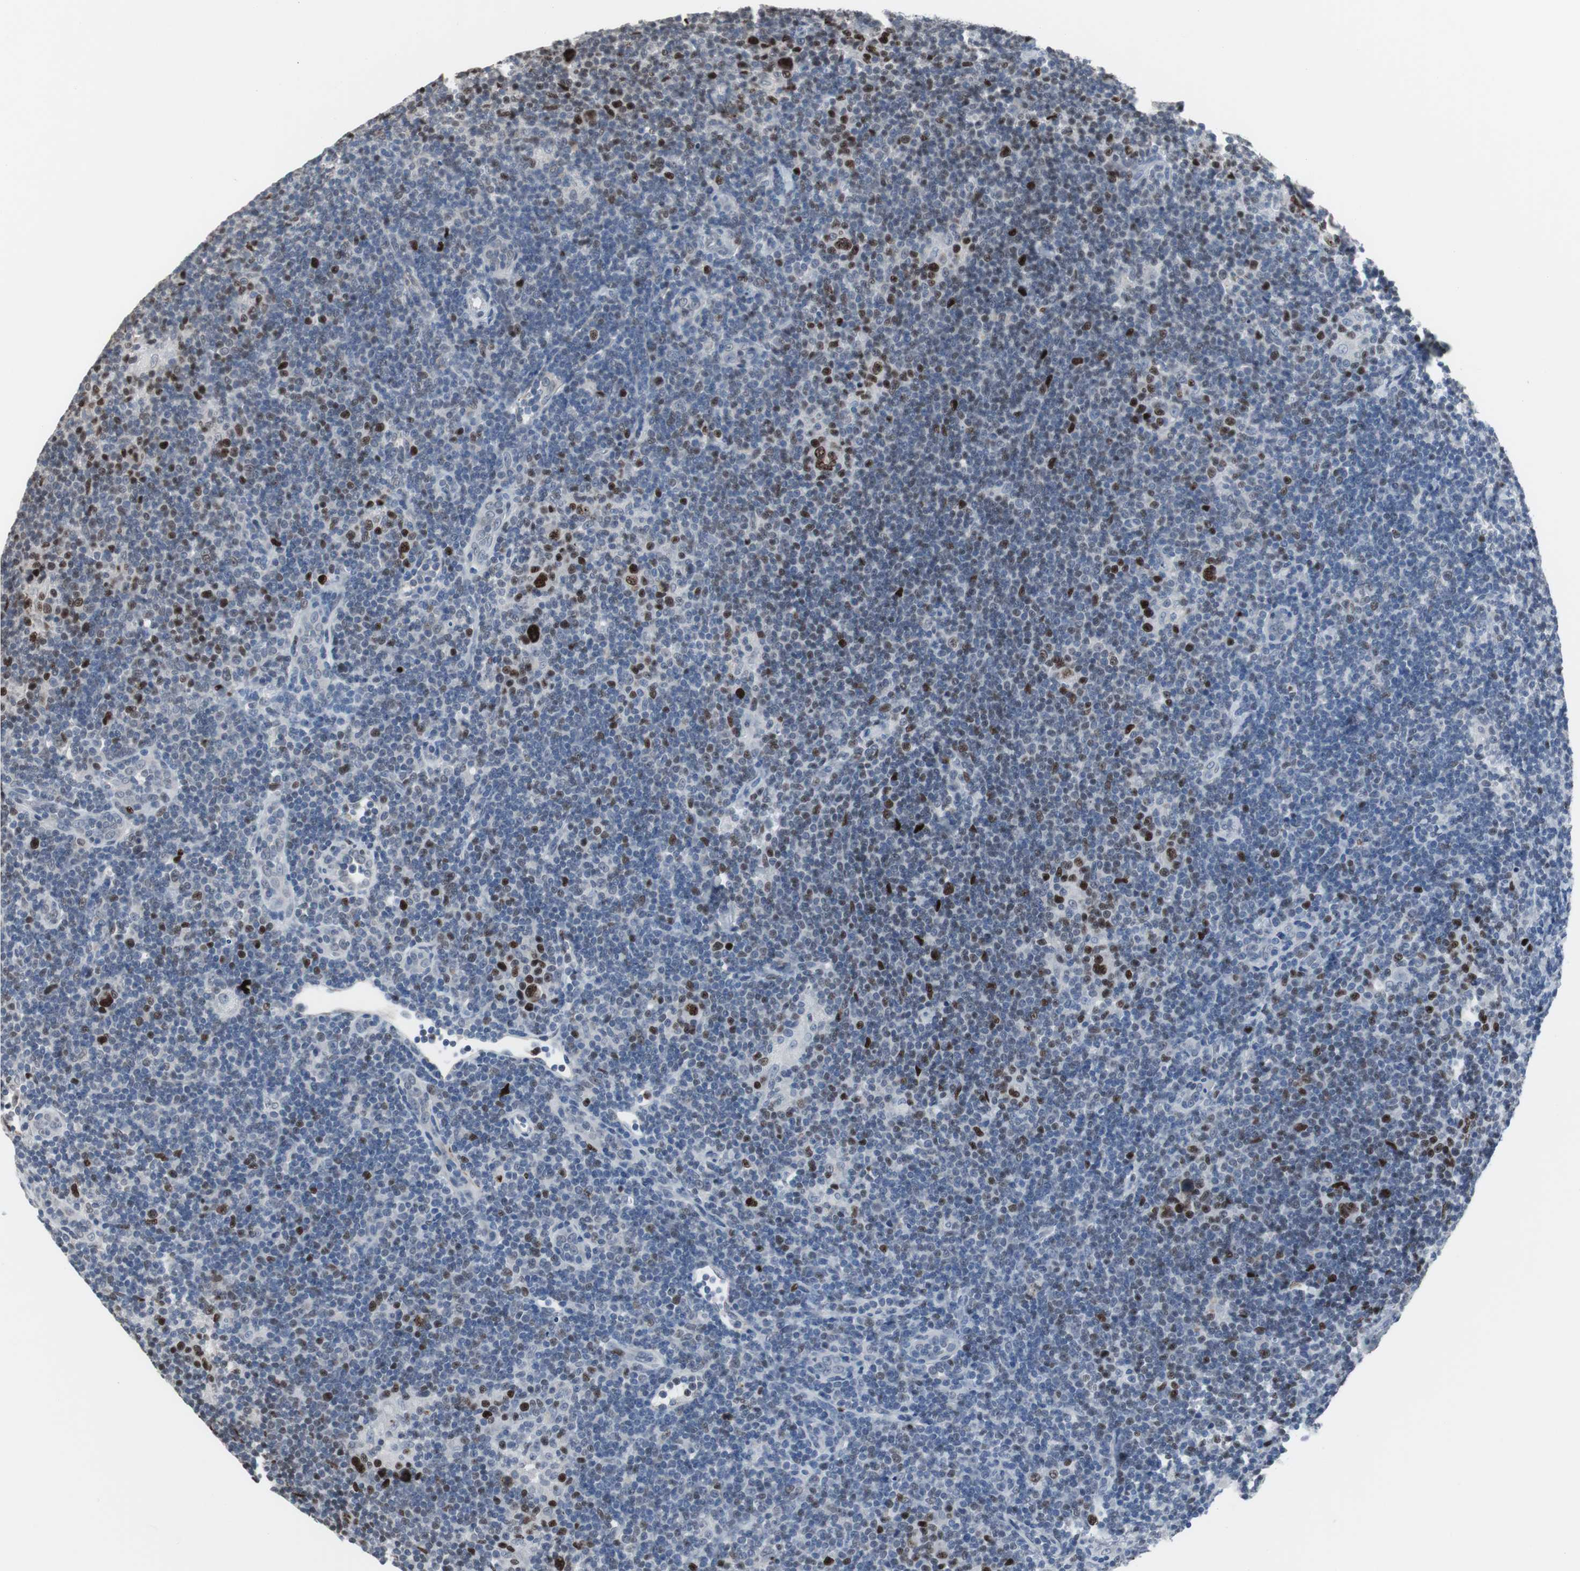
{"staining": {"intensity": "strong", "quantity": "<25%", "location": "nuclear"}, "tissue": "lymphoma", "cell_type": "Tumor cells", "image_type": "cancer", "snomed": [{"axis": "morphology", "description": "Hodgkin's disease, NOS"}, {"axis": "topography", "description": "Lymph node"}], "caption": "DAB (3,3'-diaminobenzidine) immunohistochemical staining of human lymphoma exhibits strong nuclear protein expression in about <25% of tumor cells.", "gene": "FOXP4", "patient": {"sex": "female", "age": 57}}